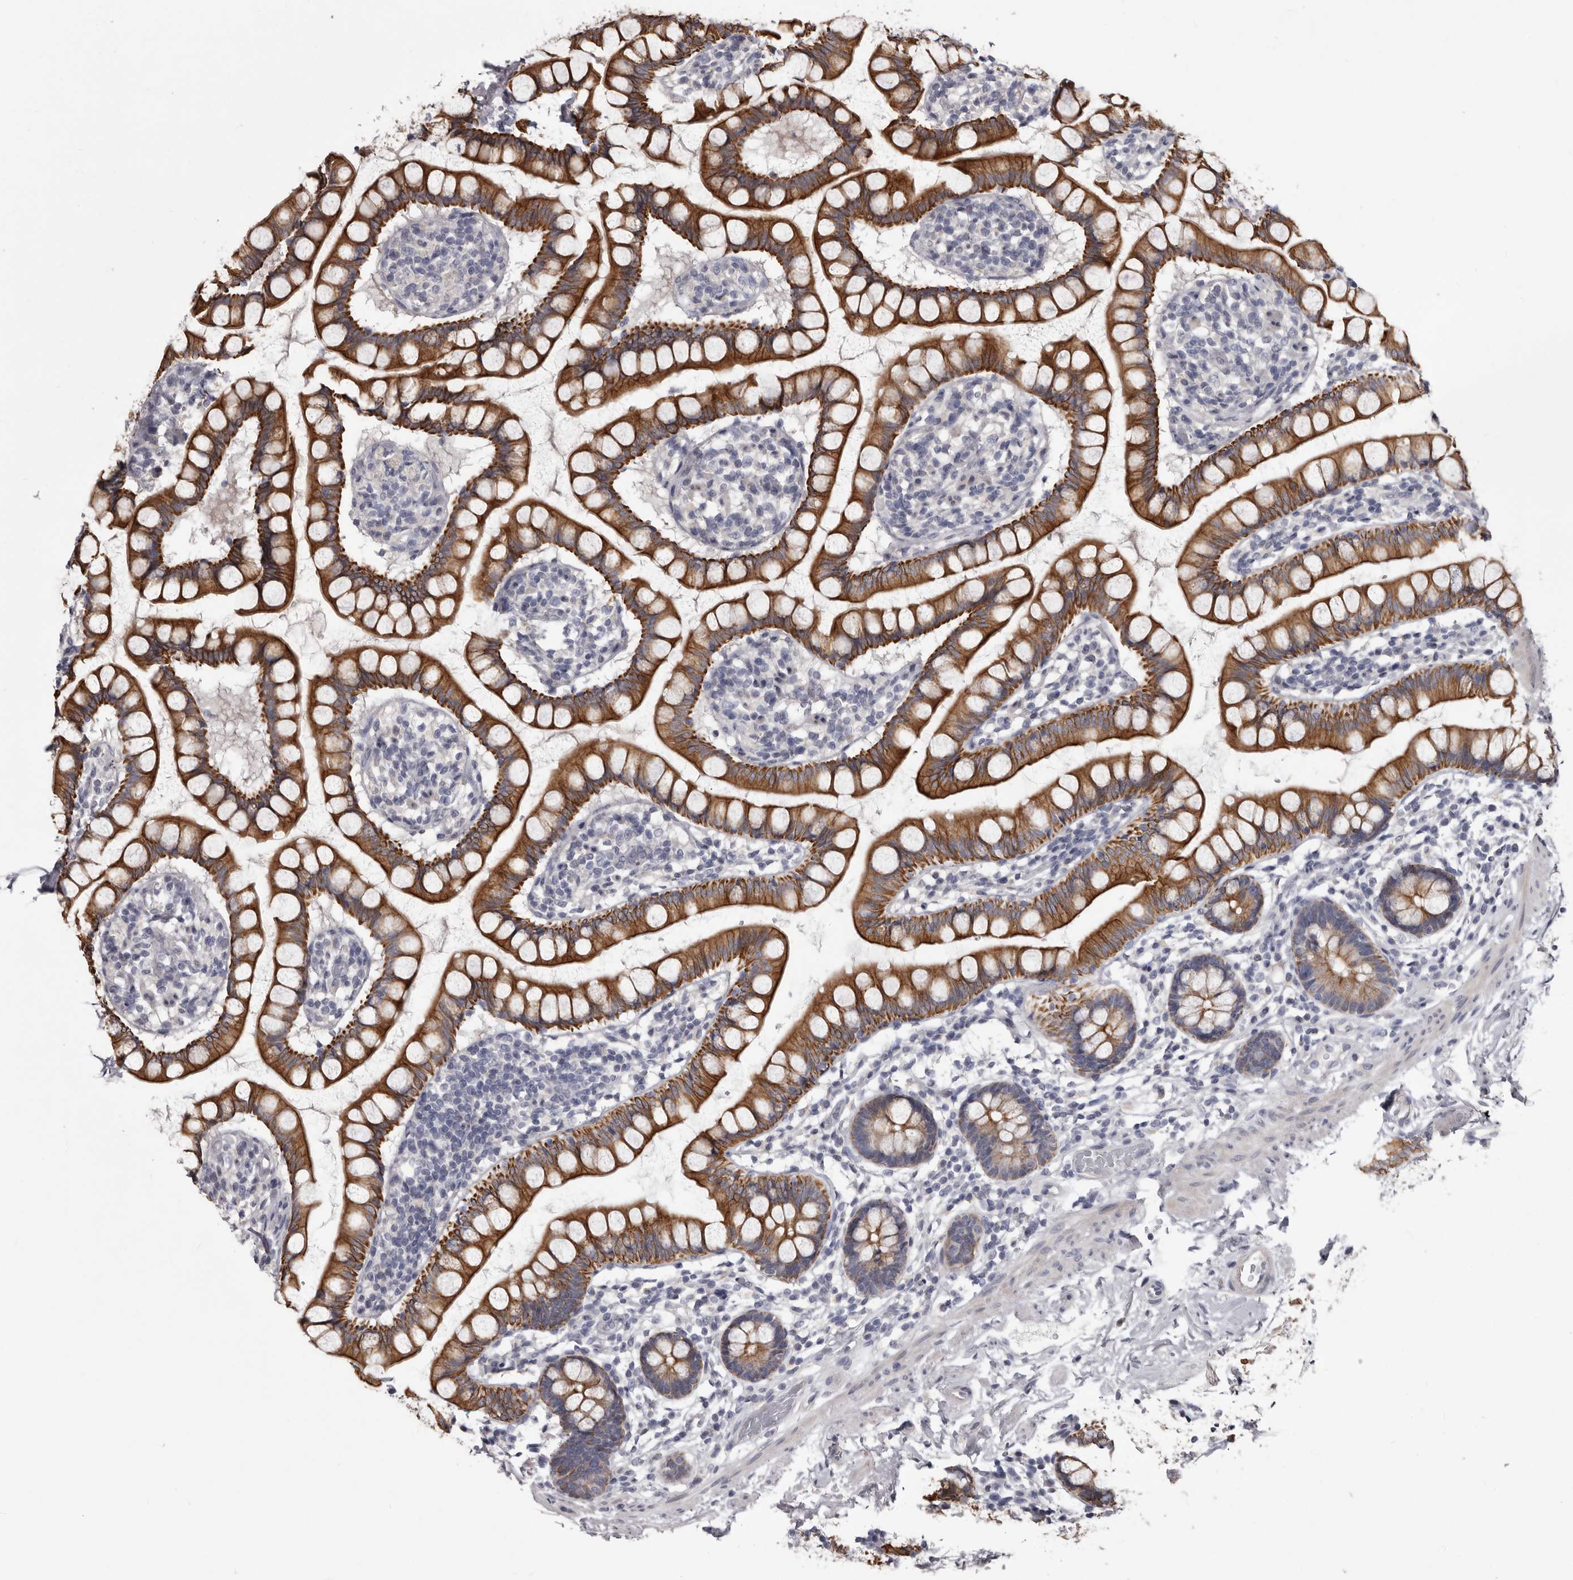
{"staining": {"intensity": "strong", "quantity": ">75%", "location": "cytoplasmic/membranous"}, "tissue": "small intestine", "cell_type": "Glandular cells", "image_type": "normal", "snomed": [{"axis": "morphology", "description": "Normal tissue, NOS"}, {"axis": "topography", "description": "Small intestine"}], "caption": "High-power microscopy captured an IHC photomicrograph of normal small intestine, revealing strong cytoplasmic/membranous positivity in about >75% of glandular cells.", "gene": "LPAR6", "patient": {"sex": "female", "age": 84}}